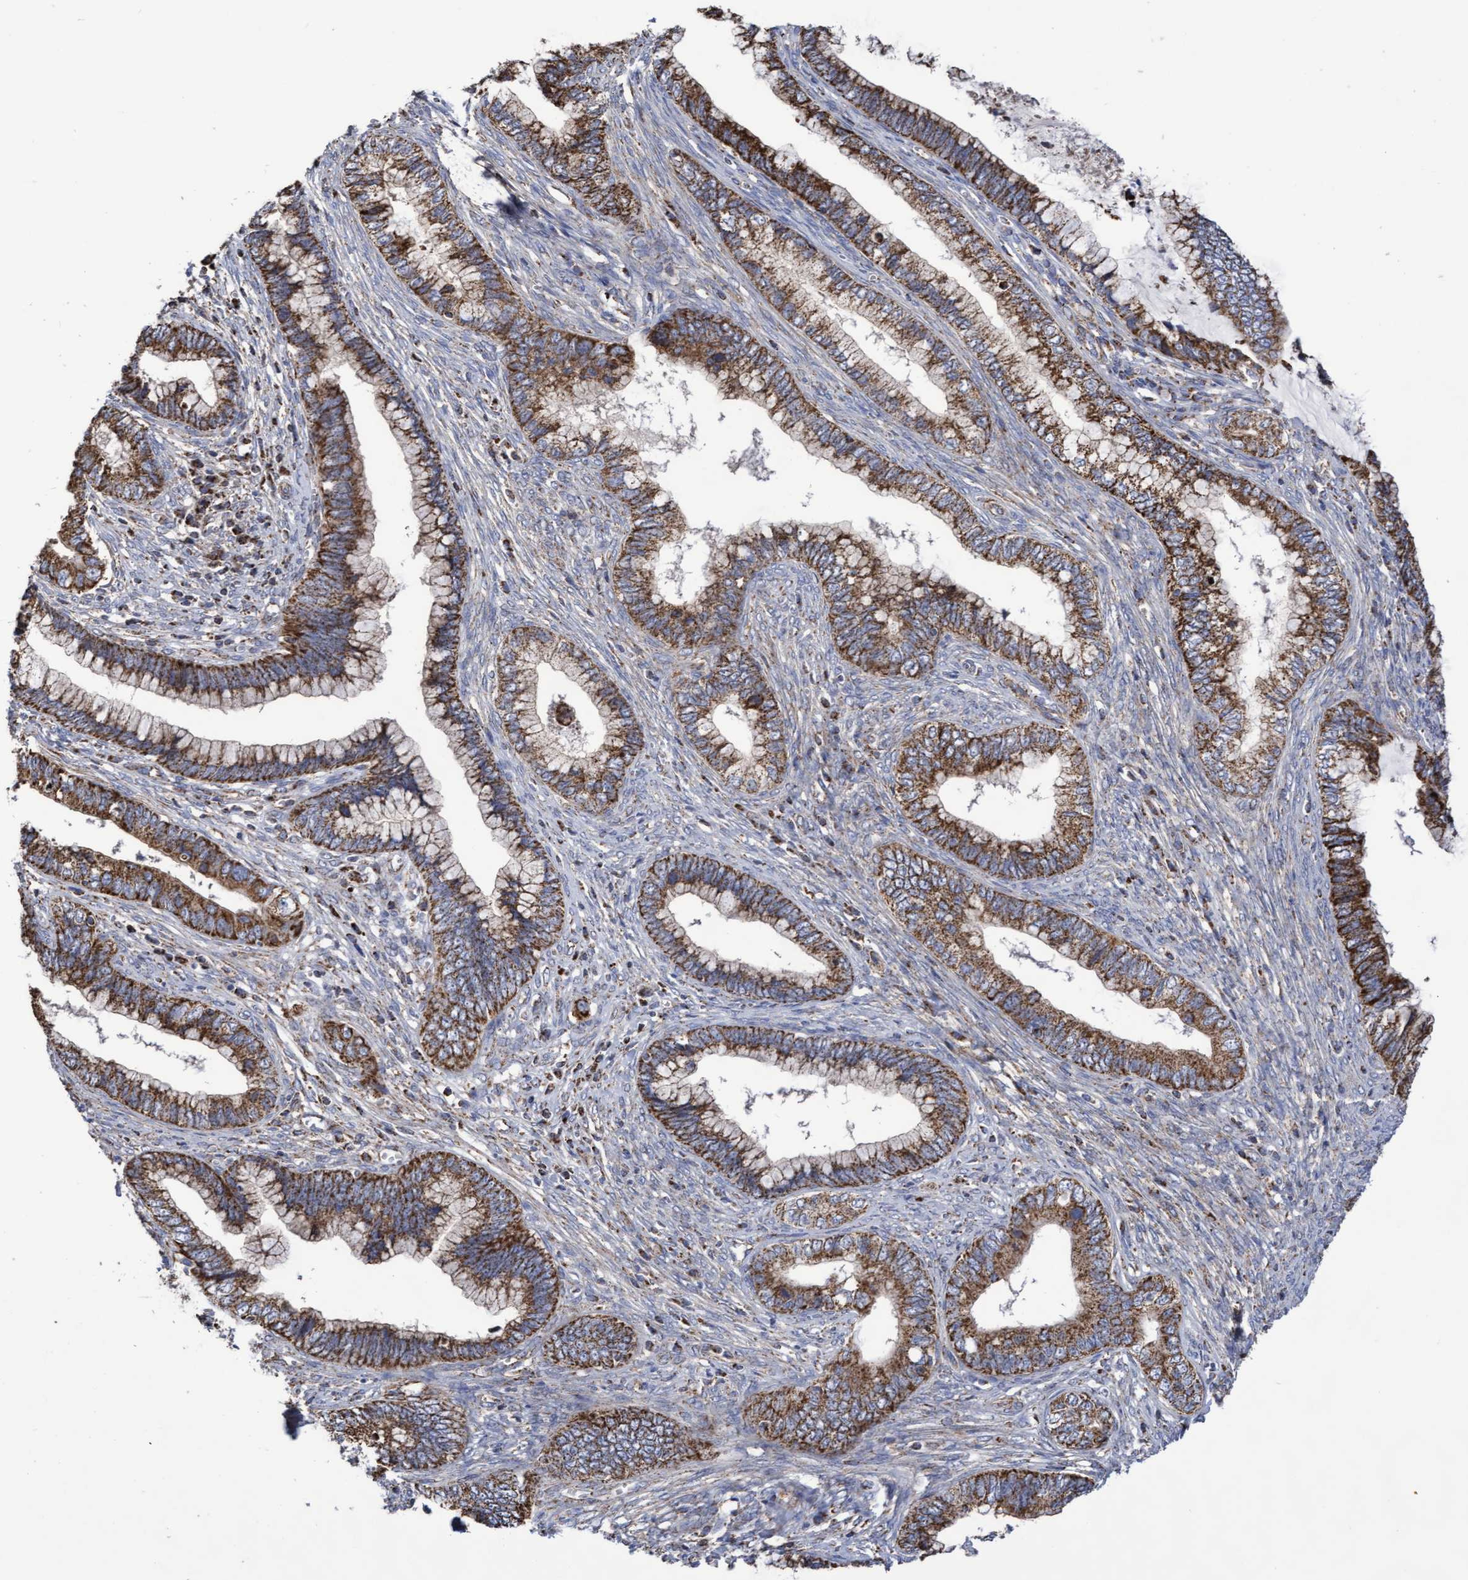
{"staining": {"intensity": "strong", "quantity": ">75%", "location": "cytoplasmic/membranous"}, "tissue": "cervical cancer", "cell_type": "Tumor cells", "image_type": "cancer", "snomed": [{"axis": "morphology", "description": "Adenocarcinoma, NOS"}, {"axis": "topography", "description": "Cervix"}], "caption": "Adenocarcinoma (cervical) stained with a protein marker reveals strong staining in tumor cells.", "gene": "COBL", "patient": {"sex": "female", "age": 44}}